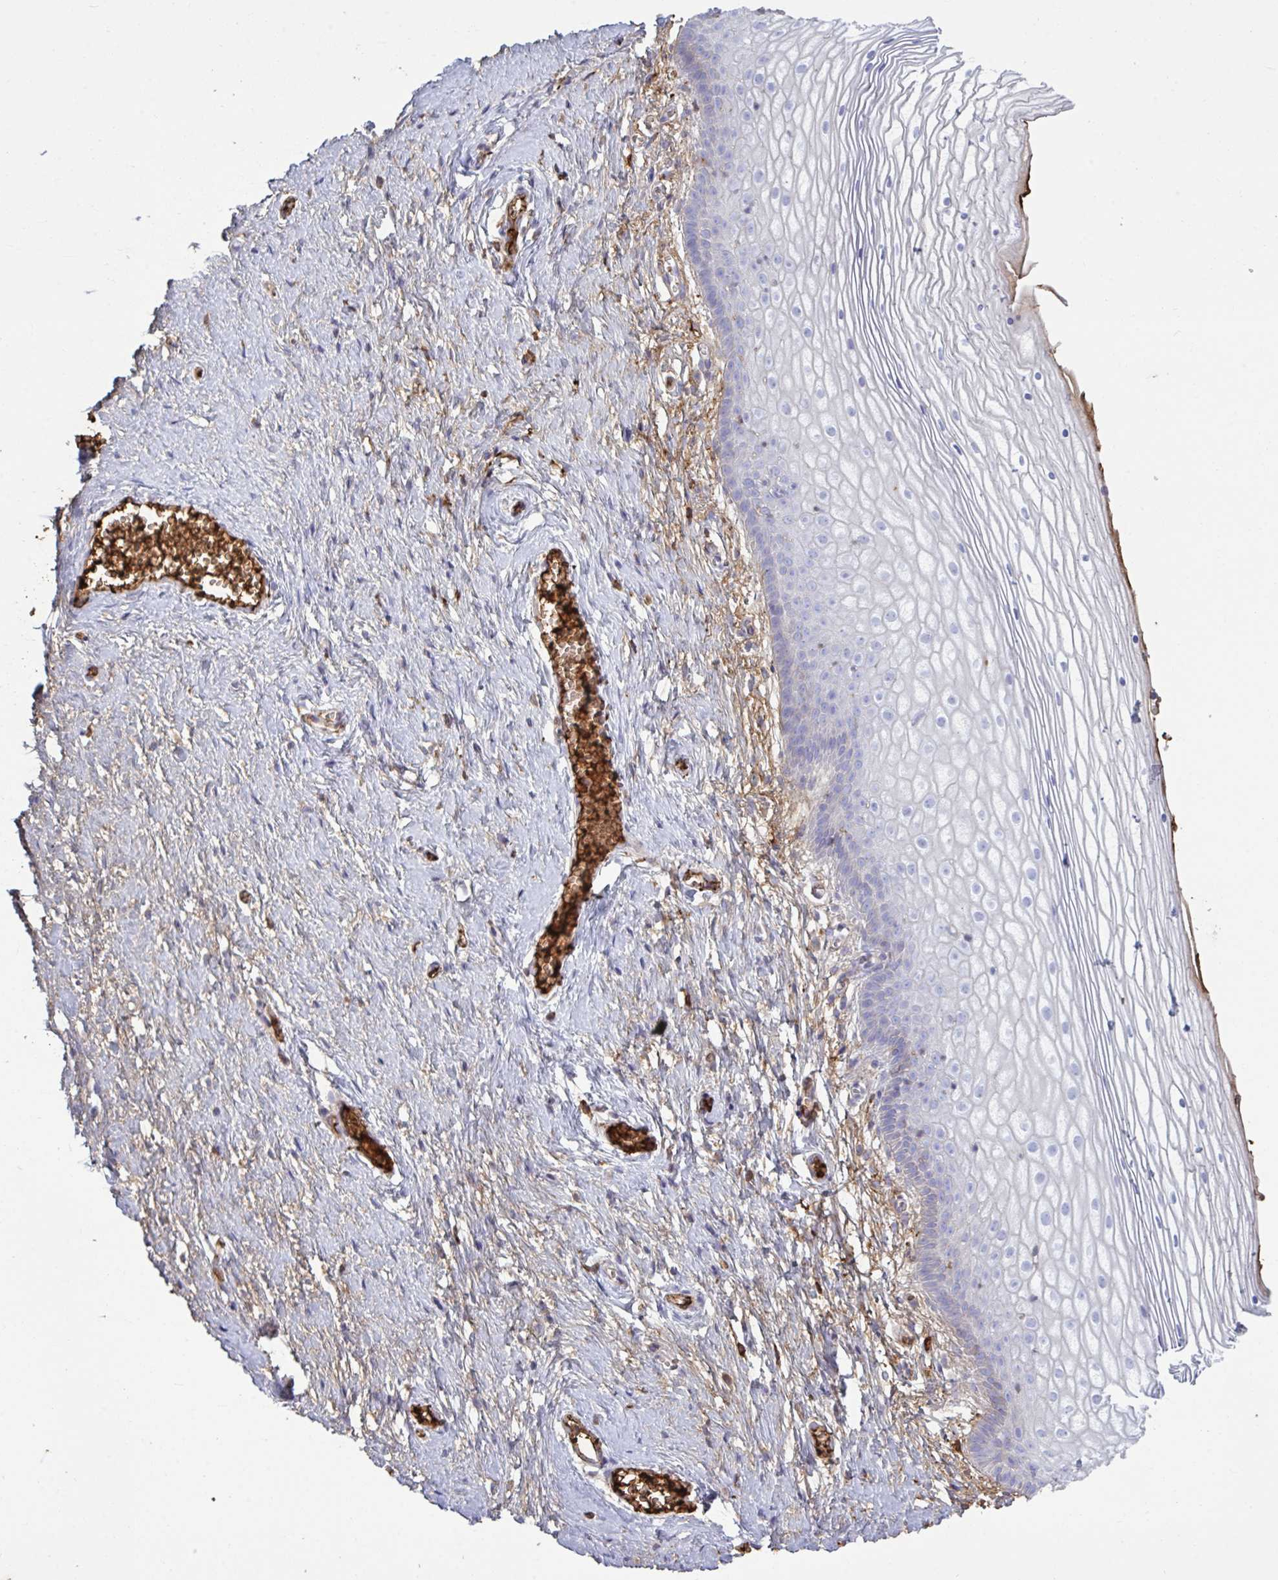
{"staining": {"intensity": "negative", "quantity": "none", "location": "none"}, "tissue": "vagina", "cell_type": "Squamous epithelial cells", "image_type": "normal", "snomed": [{"axis": "morphology", "description": "Normal tissue, NOS"}, {"axis": "topography", "description": "Vagina"}], "caption": "IHC photomicrograph of unremarkable vagina: vagina stained with DAB exhibits no significant protein positivity in squamous epithelial cells. (Brightfield microscopy of DAB (3,3'-diaminobenzidine) IHC at high magnification).", "gene": "IL1R1", "patient": {"sex": "female", "age": 56}}